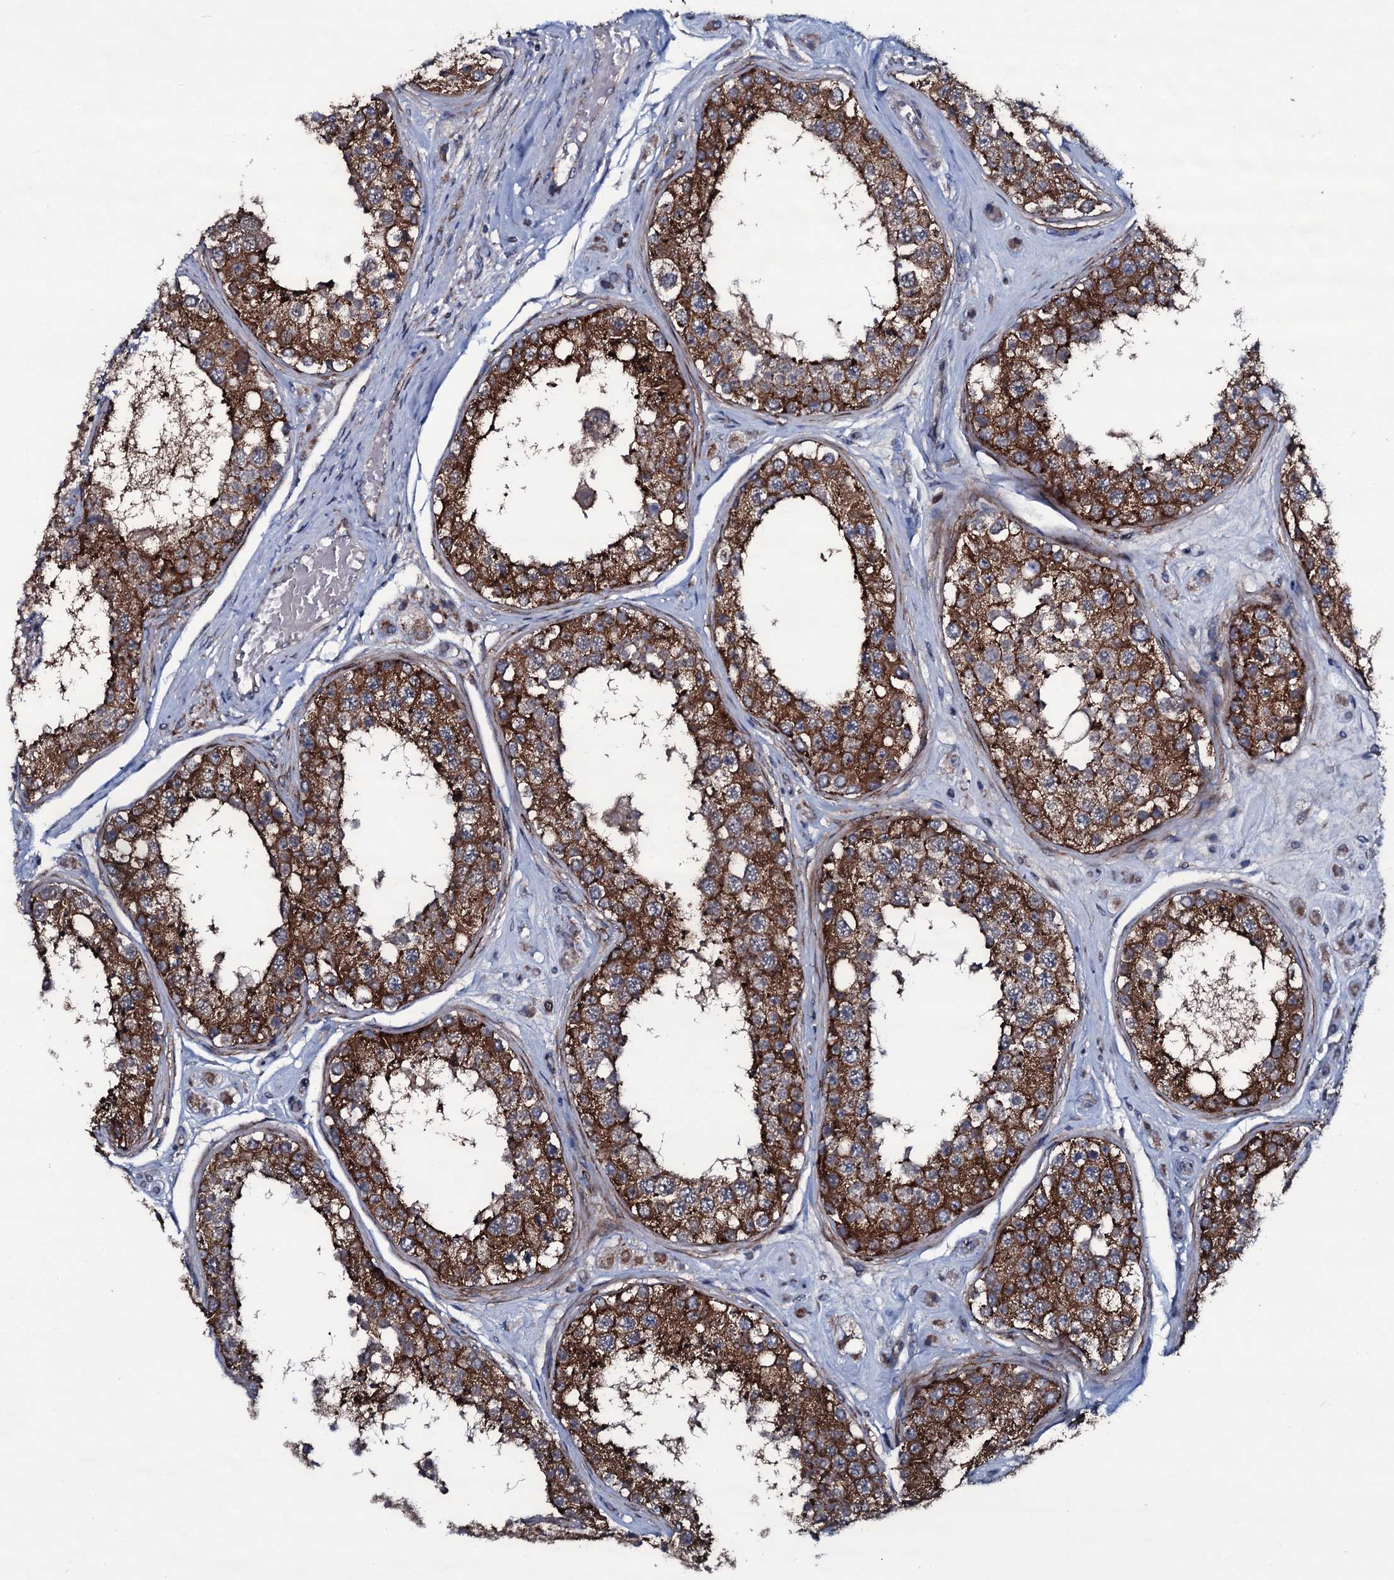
{"staining": {"intensity": "strong", "quantity": ">75%", "location": "cytoplasmic/membranous"}, "tissue": "testis", "cell_type": "Cells in seminiferous ducts", "image_type": "normal", "snomed": [{"axis": "morphology", "description": "Normal tissue, NOS"}, {"axis": "topography", "description": "Testis"}], "caption": "An immunohistochemistry (IHC) micrograph of normal tissue is shown. Protein staining in brown shows strong cytoplasmic/membranous positivity in testis within cells in seminiferous ducts.", "gene": "WIPF3", "patient": {"sex": "male", "age": 25}}